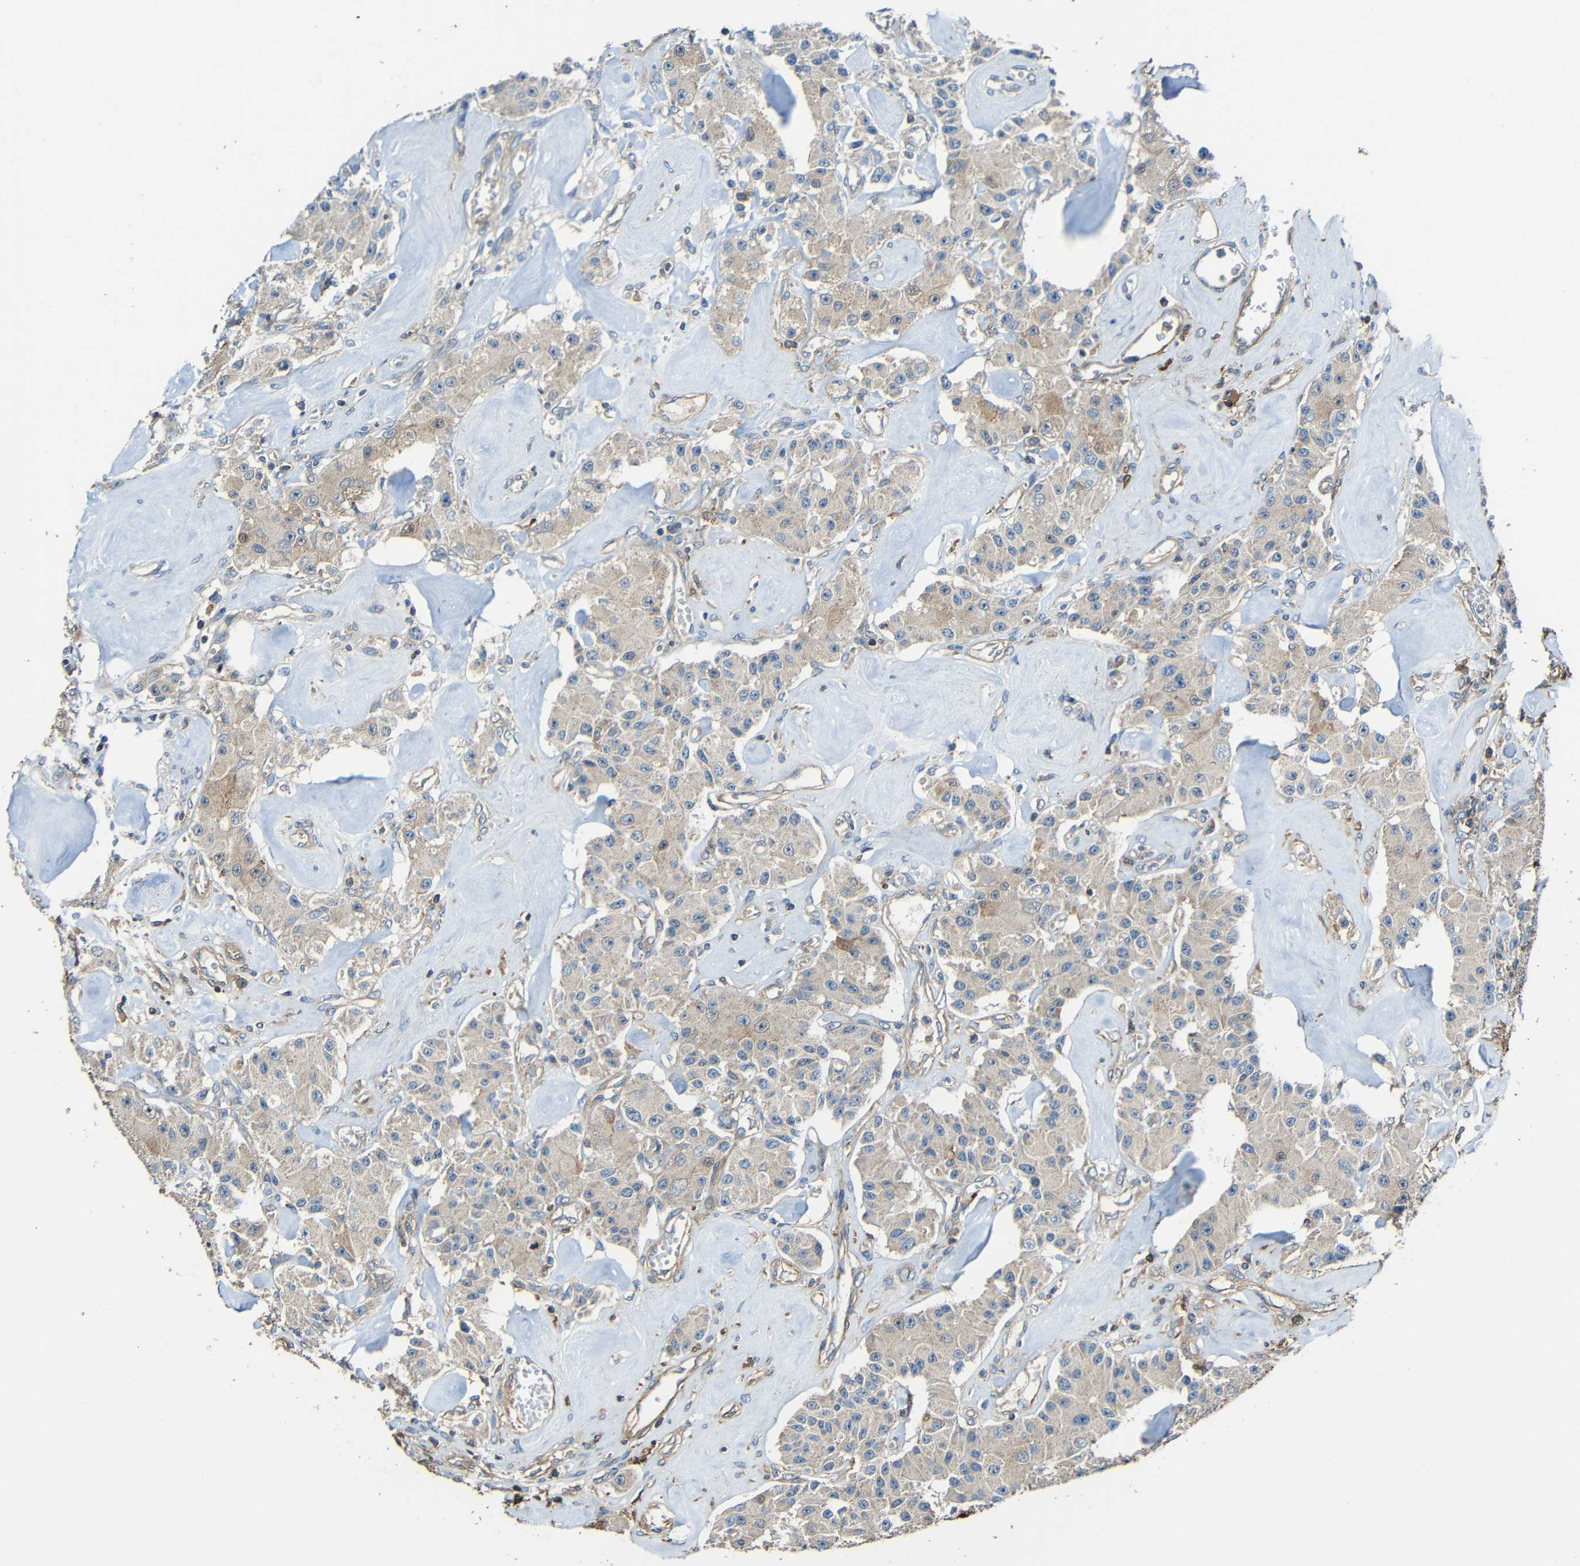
{"staining": {"intensity": "weak", "quantity": "25%-75%", "location": "cytoplasmic/membranous"}, "tissue": "carcinoid", "cell_type": "Tumor cells", "image_type": "cancer", "snomed": [{"axis": "morphology", "description": "Carcinoid, malignant, NOS"}, {"axis": "topography", "description": "Pancreas"}], "caption": "Protein expression analysis of human carcinoid reveals weak cytoplasmic/membranous staining in approximately 25%-75% of tumor cells. The staining was performed using DAB (3,3'-diaminobenzidine), with brown indicating positive protein expression. Nuclei are stained blue with hematoxylin.", "gene": "RHOT2", "patient": {"sex": "male", "age": 41}}